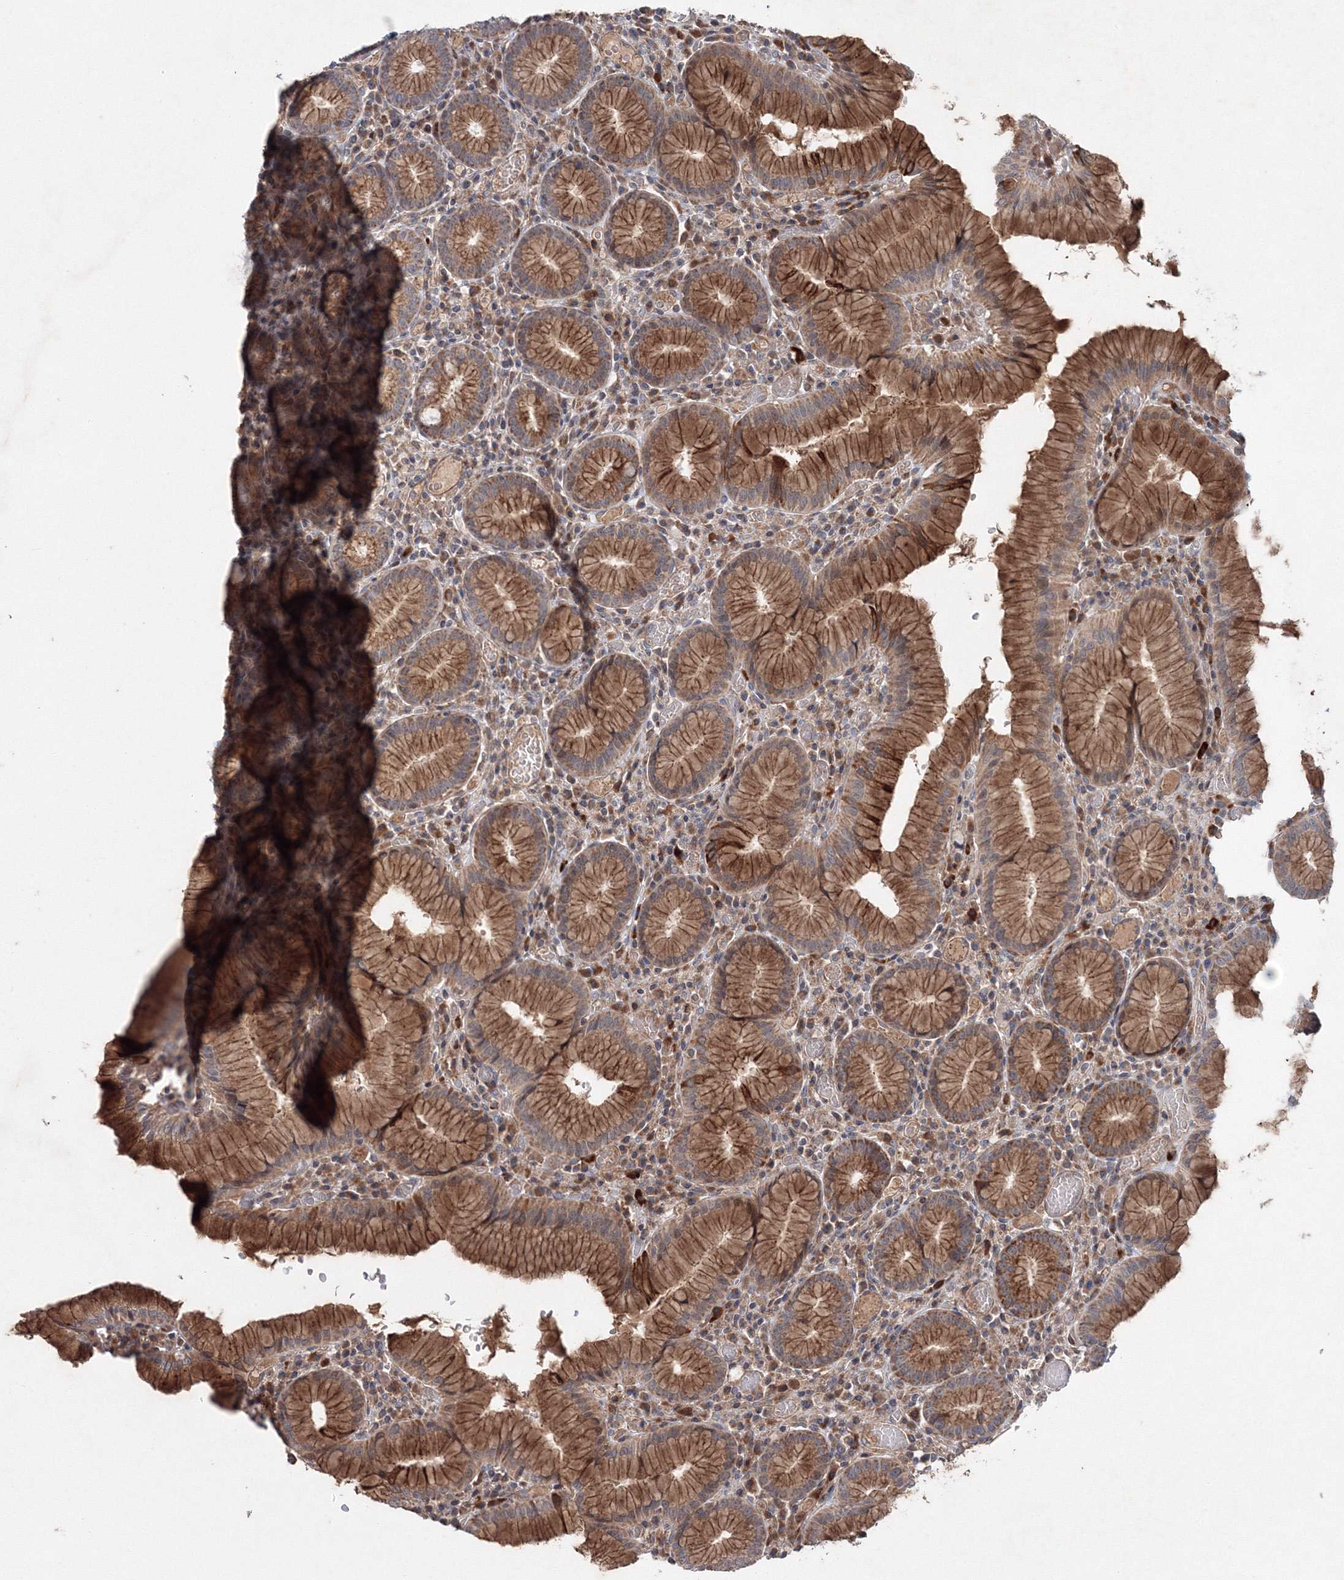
{"staining": {"intensity": "strong", "quantity": ">75%", "location": "cytoplasmic/membranous"}, "tissue": "stomach", "cell_type": "Glandular cells", "image_type": "normal", "snomed": [{"axis": "morphology", "description": "Normal tissue, NOS"}, {"axis": "topography", "description": "Stomach"}], "caption": "Immunohistochemistry (IHC) of benign human stomach shows high levels of strong cytoplasmic/membranous expression in approximately >75% of glandular cells.", "gene": "NOA1", "patient": {"sex": "male", "age": 55}}